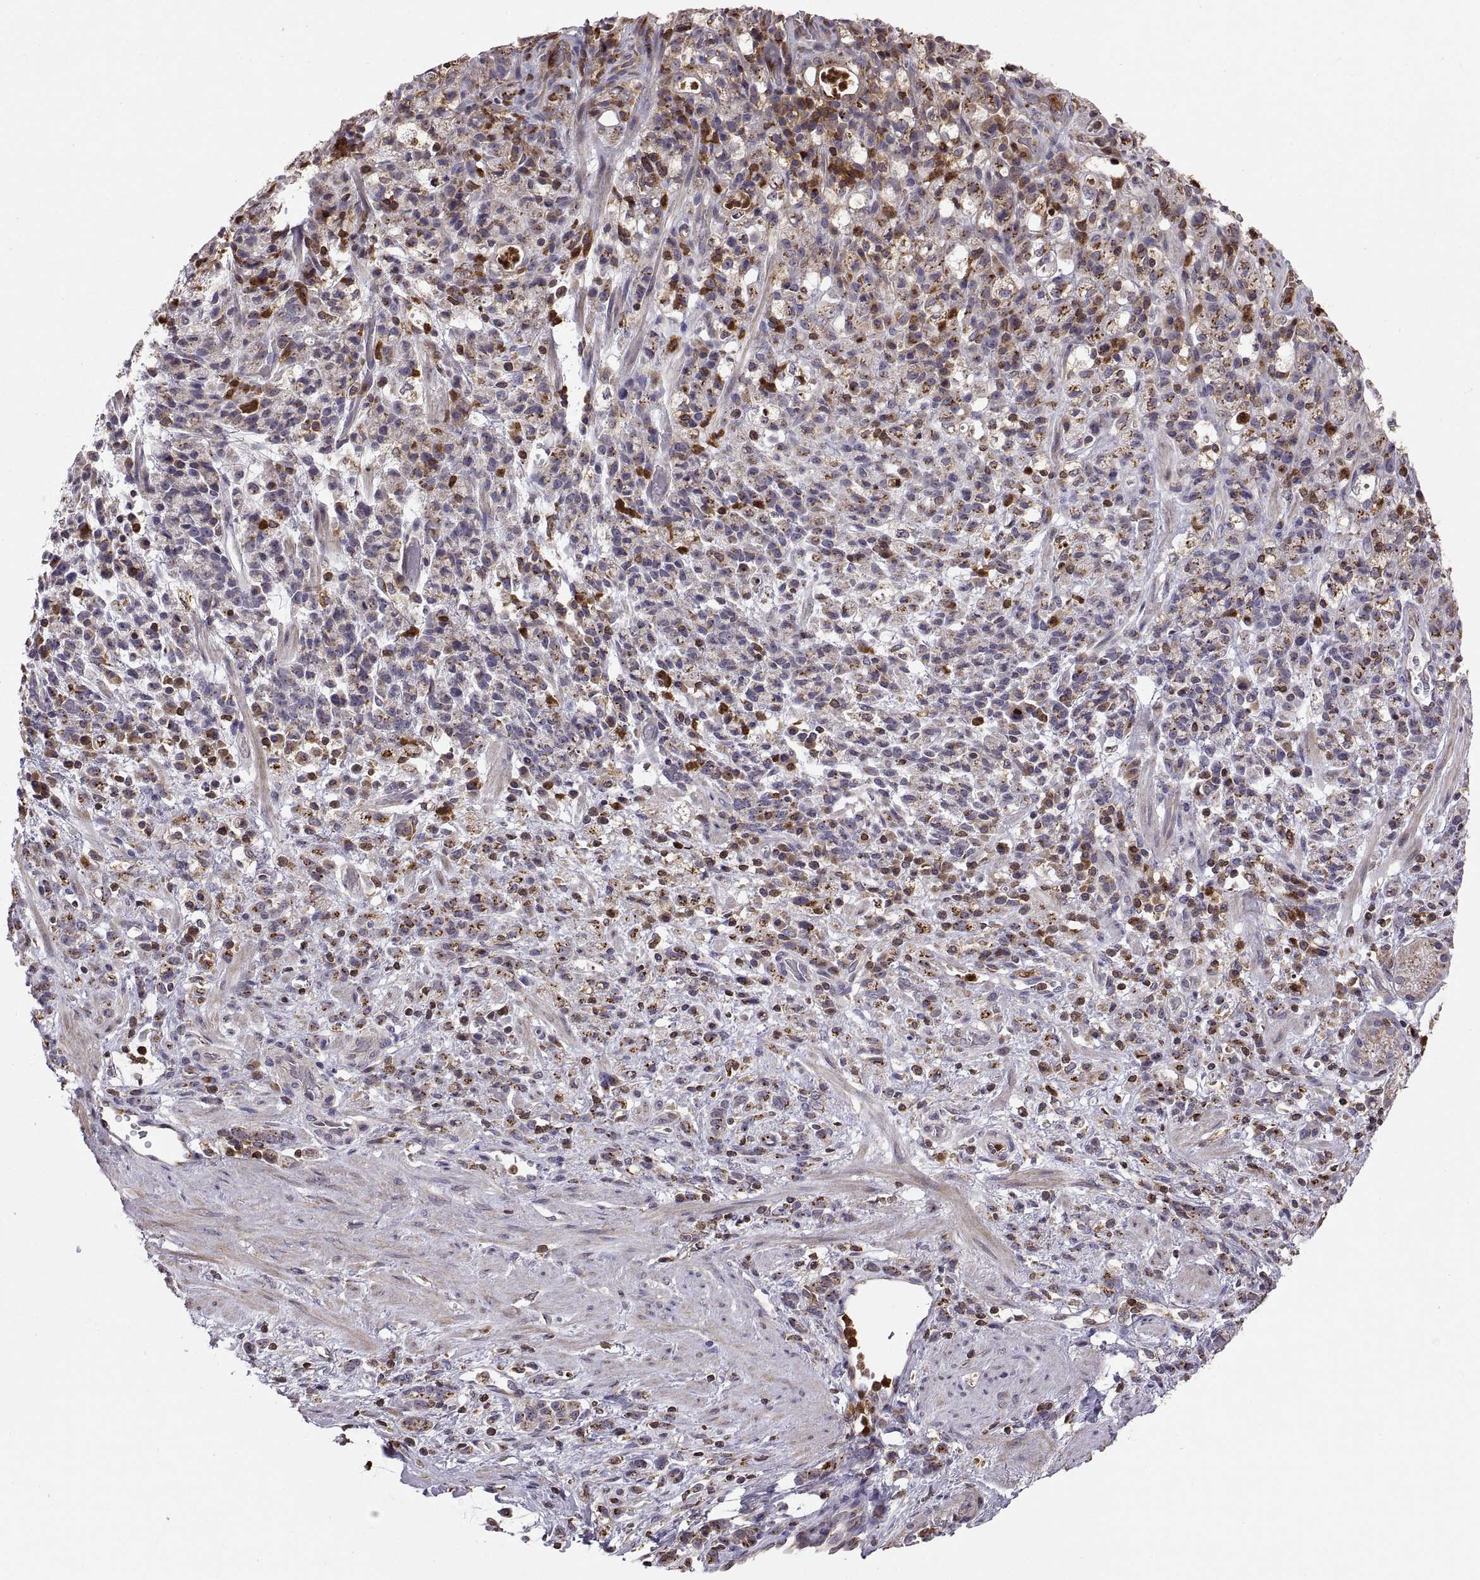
{"staining": {"intensity": "moderate", "quantity": "<25%", "location": "cytoplasmic/membranous"}, "tissue": "stomach cancer", "cell_type": "Tumor cells", "image_type": "cancer", "snomed": [{"axis": "morphology", "description": "Adenocarcinoma, NOS"}, {"axis": "topography", "description": "Stomach"}], "caption": "A brown stain labels moderate cytoplasmic/membranous expression of a protein in stomach cancer (adenocarcinoma) tumor cells.", "gene": "ACAP1", "patient": {"sex": "female", "age": 60}}